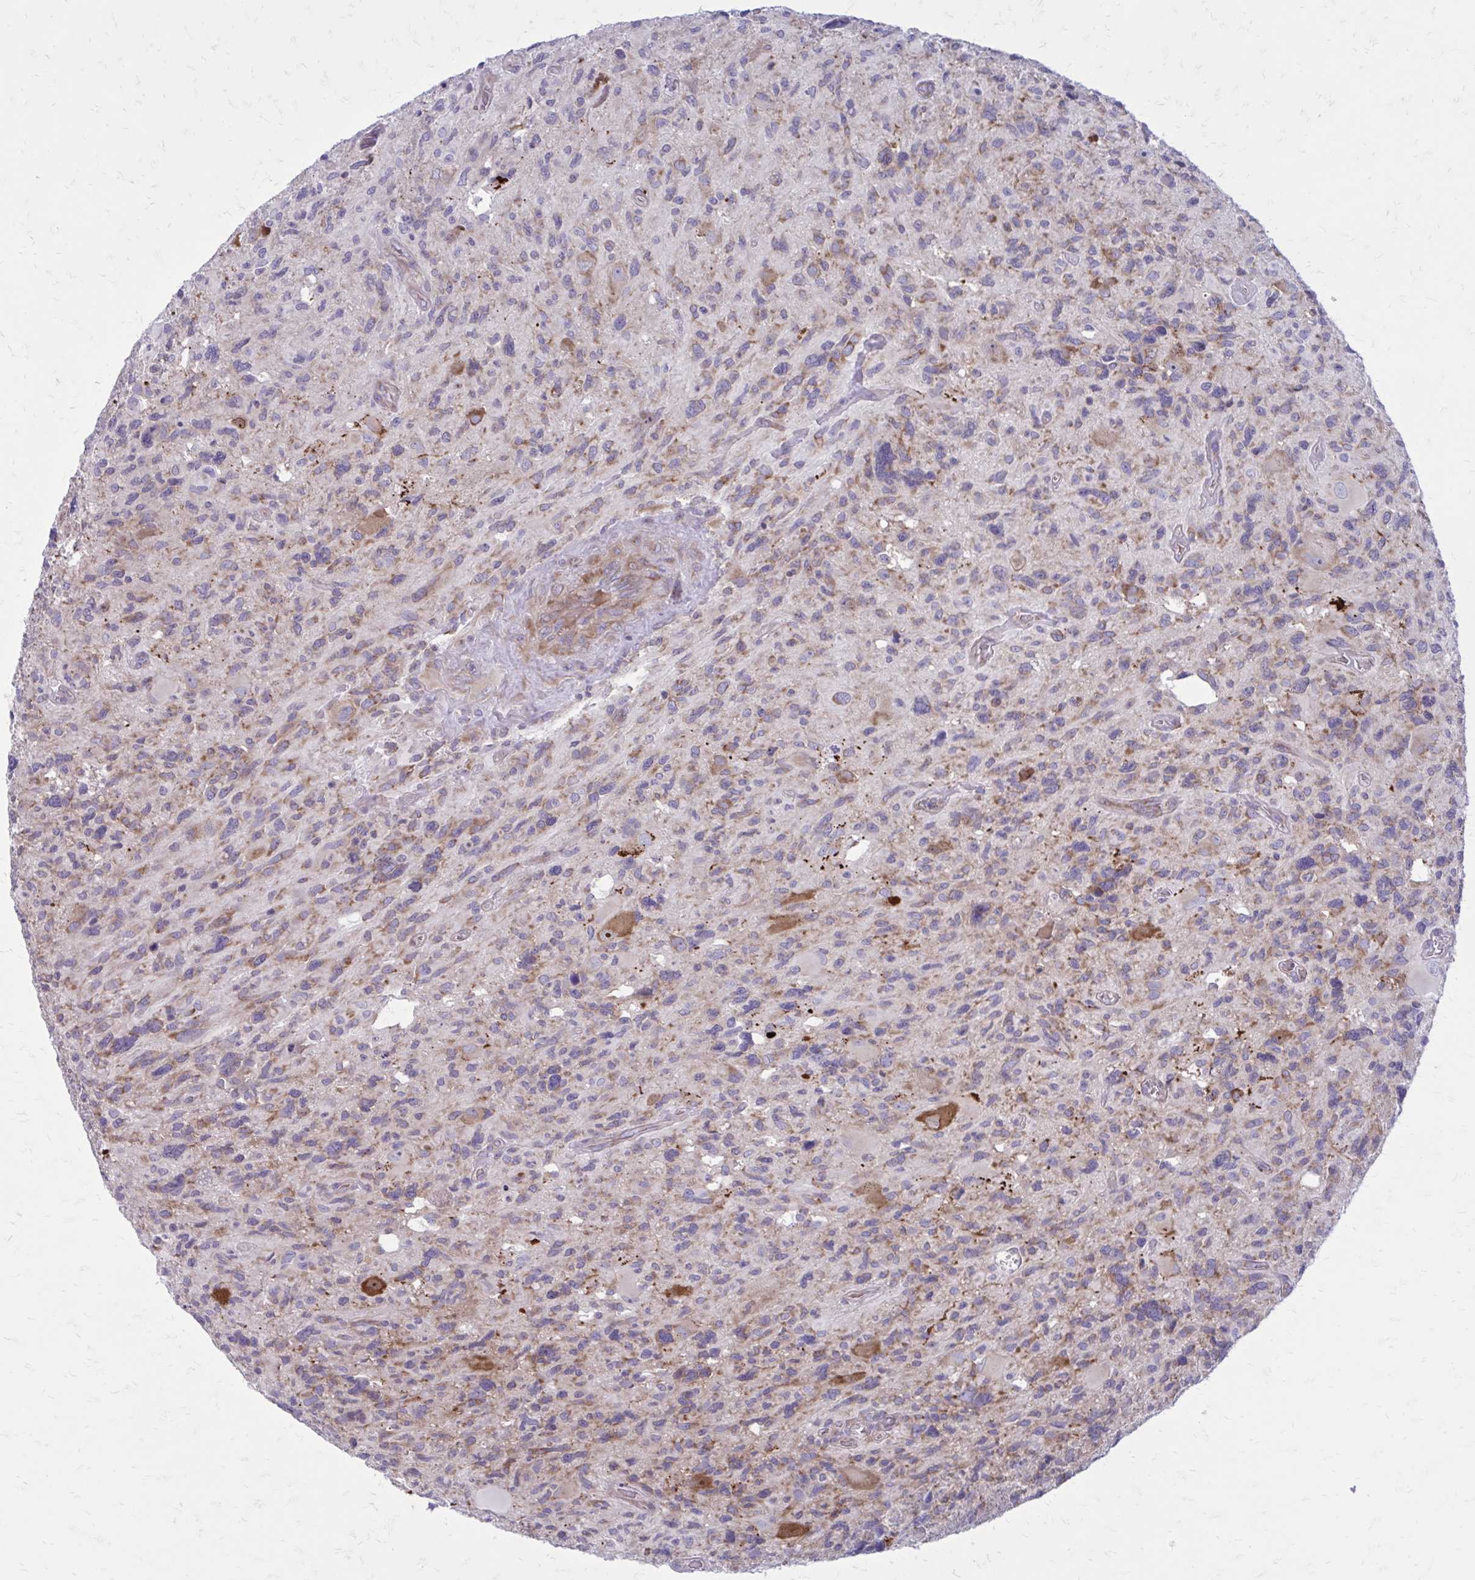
{"staining": {"intensity": "moderate", "quantity": "25%-75%", "location": "cytoplasmic/membranous"}, "tissue": "glioma", "cell_type": "Tumor cells", "image_type": "cancer", "snomed": [{"axis": "morphology", "description": "Glioma, malignant, High grade"}, {"axis": "topography", "description": "Brain"}], "caption": "A high-resolution image shows IHC staining of glioma, which shows moderate cytoplasmic/membranous staining in approximately 25%-75% of tumor cells.", "gene": "GIGYF2", "patient": {"sex": "male", "age": 49}}